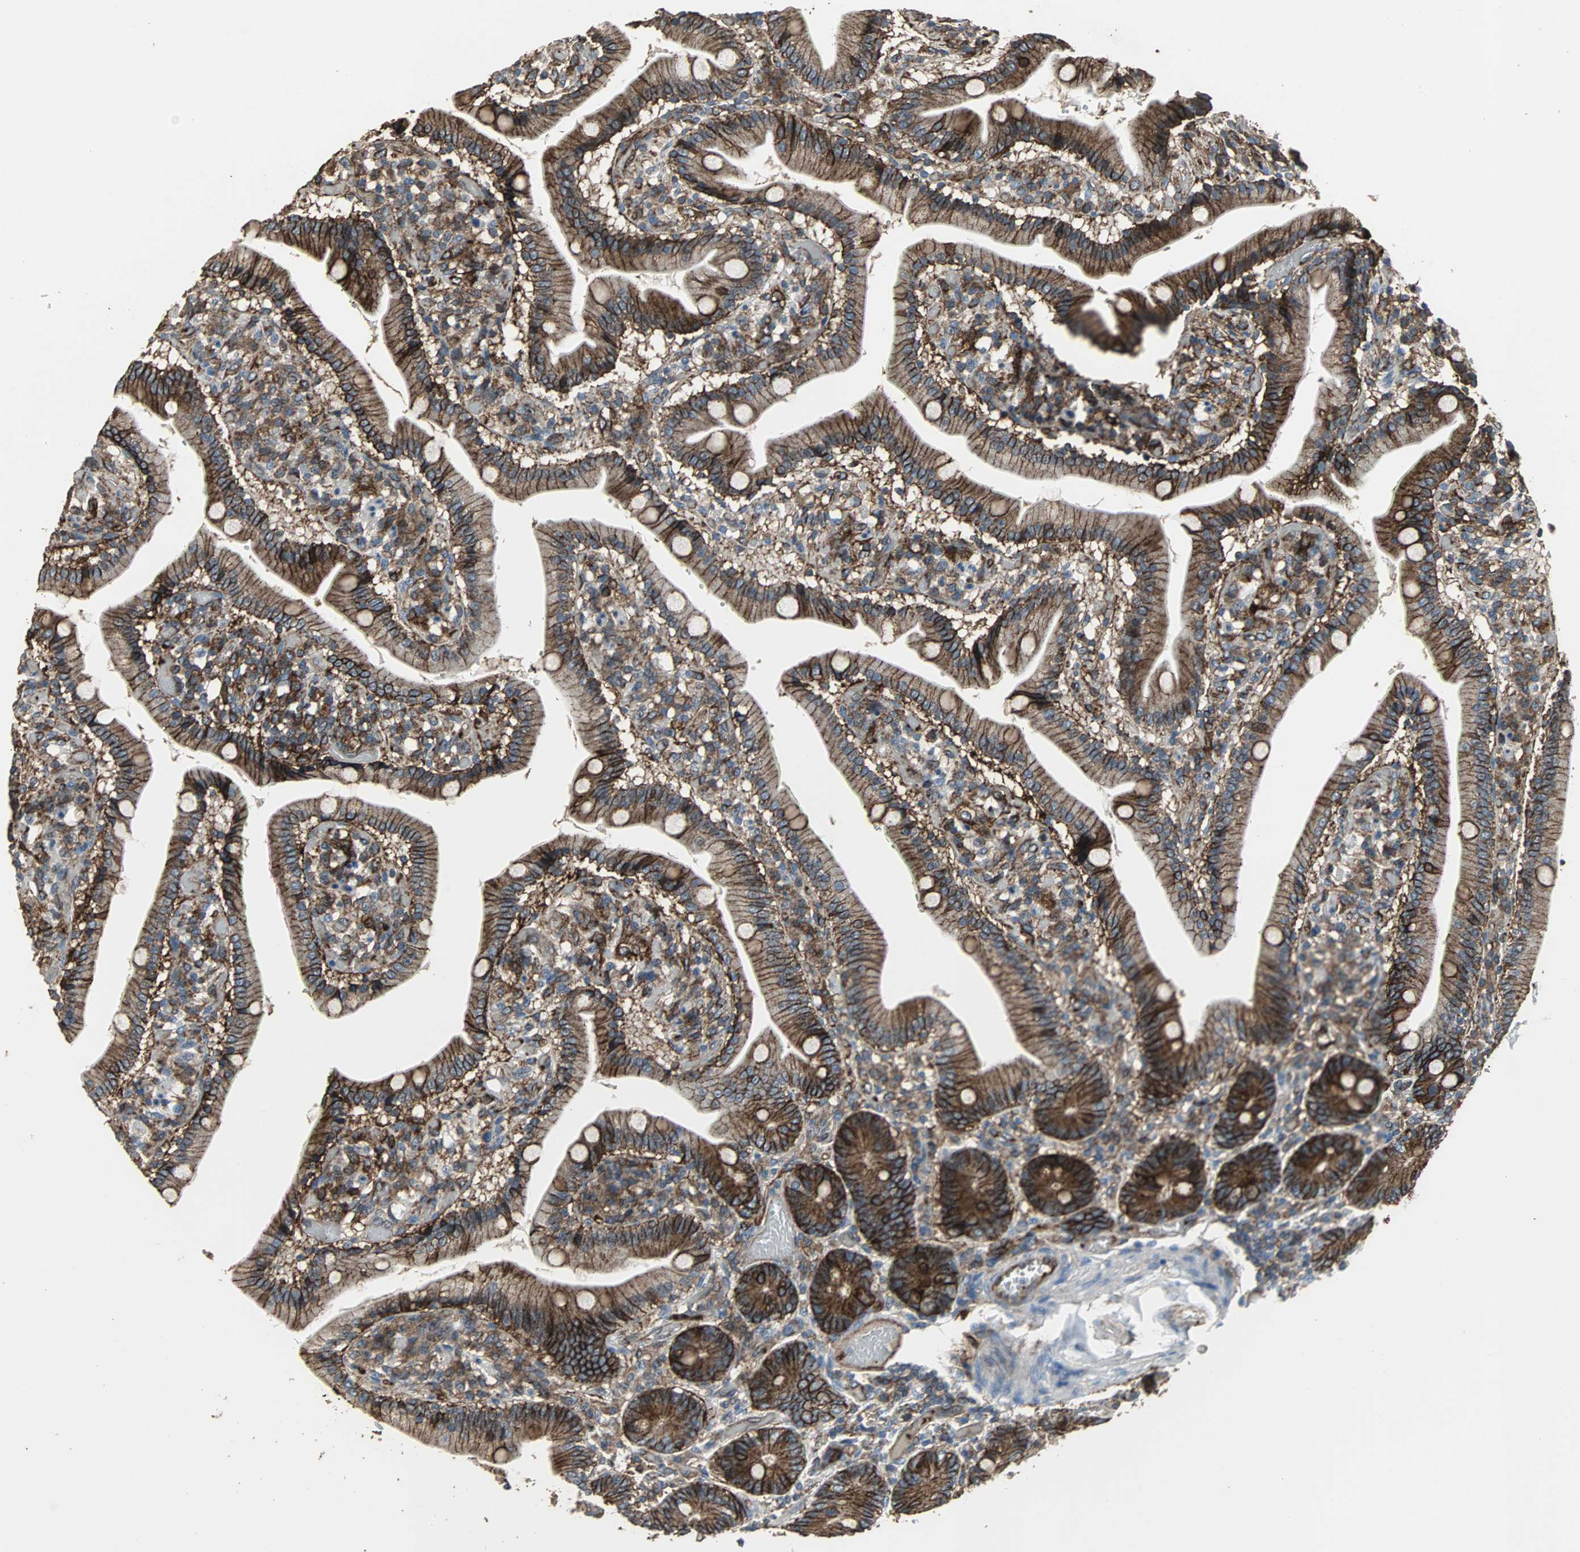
{"staining": {"intensity": "strong", "quantity": ">75%", "location": "cytoplasmic/membranous"}, "tissue": "duodenum", "cell_type": "Glandular cells", "image_type": "normal", "snomed": [{"axis": "morphology", "description": "Normal tissue, NOS"}, {"axis": "topography", "description": "Duodenum"}], "caption": "Immunohistochemical staining of normal duodenum reveals >75% levels of strong cytoplasmic/membranous protein expression in approximately >75% of glandular cells.", "gene": "F11R", "patient": {"sex": "male", "age": 66}}